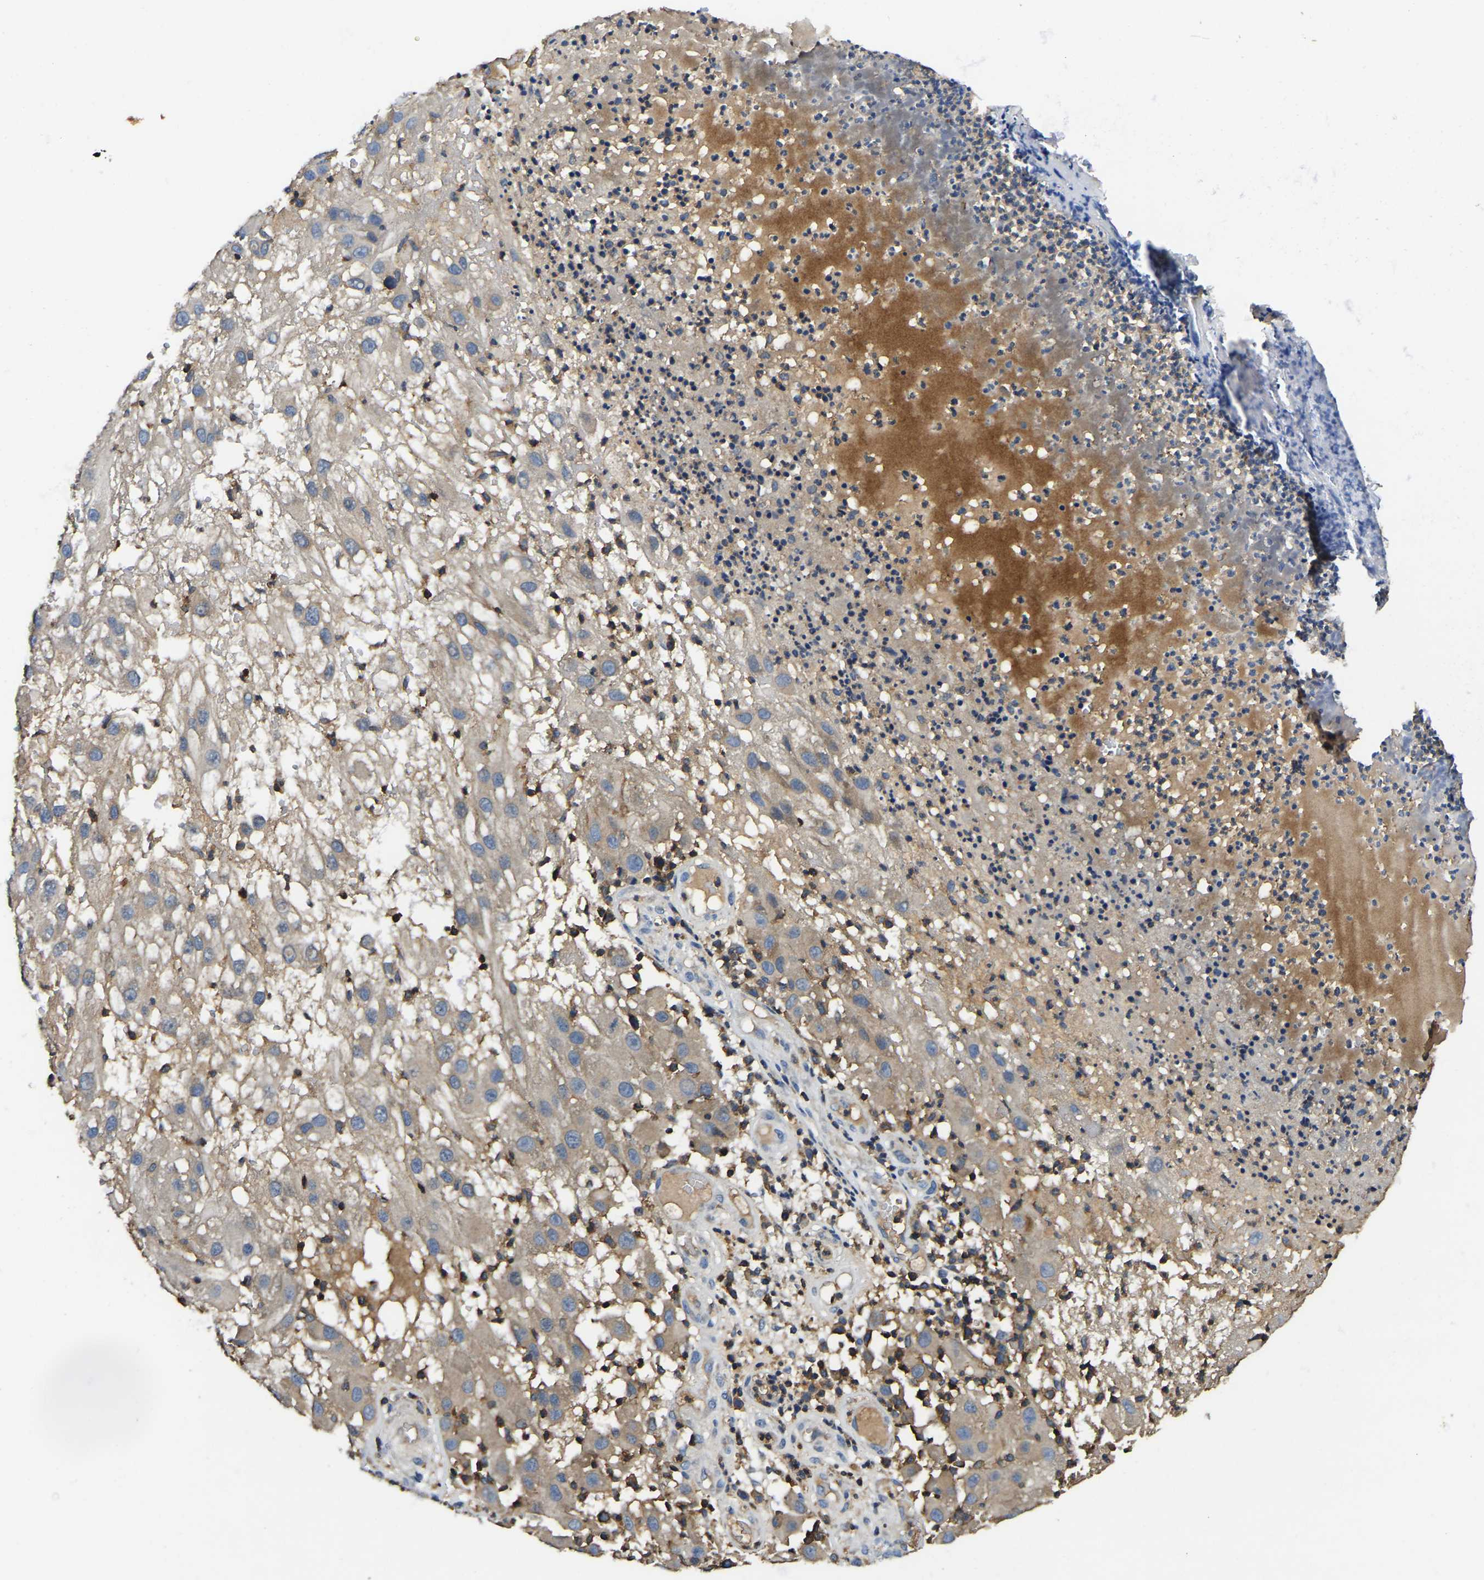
{"staining": {"intensity": "weak", "quantity": "25%-75%", "location": "cytoplasmic/membranous"}, "tissue": "melanoma", "cell_type": "Tumor cells", "image_type": "cancer", "snomed": [{"axis": "morphology", "description": "Malignant melanoma, NOS"}, {"axis": "topography", "description": "Skin"}], "caption": "Melanoma was stained to show a protein in brown. There is low levels of weak cytoplasmic/membranous staining in about 25%-75% of tumor cells.", "gene": "SMPD2", "patient": {"sex": "female", "age": 81}}